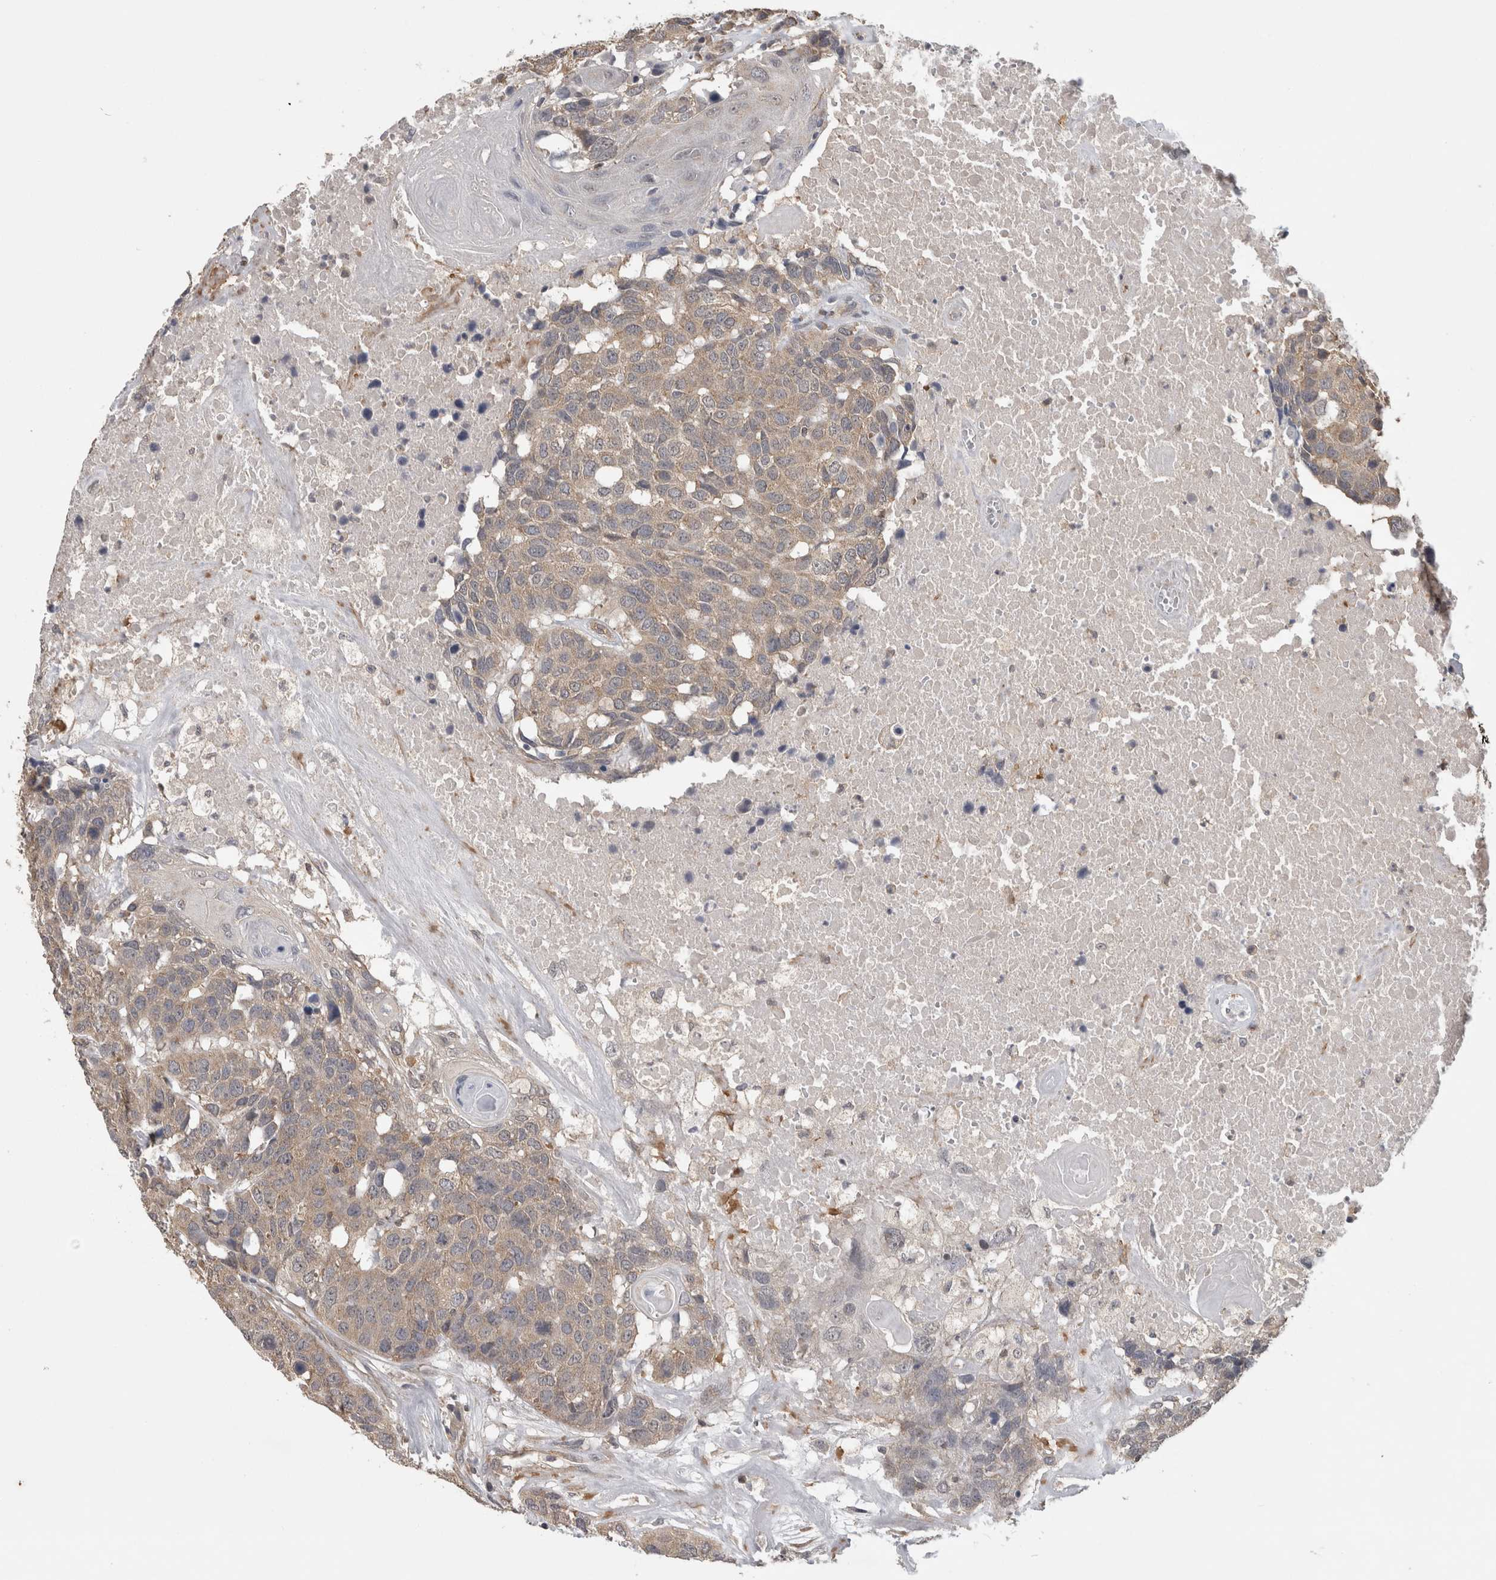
{"staining": {"intensity": "weak", "quantity": "25%-75%", "location": "cytoplasmic/membranous"}, "tissue": "head and neck cancer", "cell_type": "Tumor cells", "image_type": "cancer", "snomed": [{"axis": "morphology", "description": "Squamous cell carcinoma, NOS"}, {"axis": "topography", "description": "Head-Neck"}], "caption": "Squamous cell carcinoma (head and neck) was stained to show a protein in brown. There is low levels of weak cytoplasmic/membranous expression in about 25%-75% of tumor cells.", "gene": "ATXN2", "patient": {"sex": "male", "age": 66}}